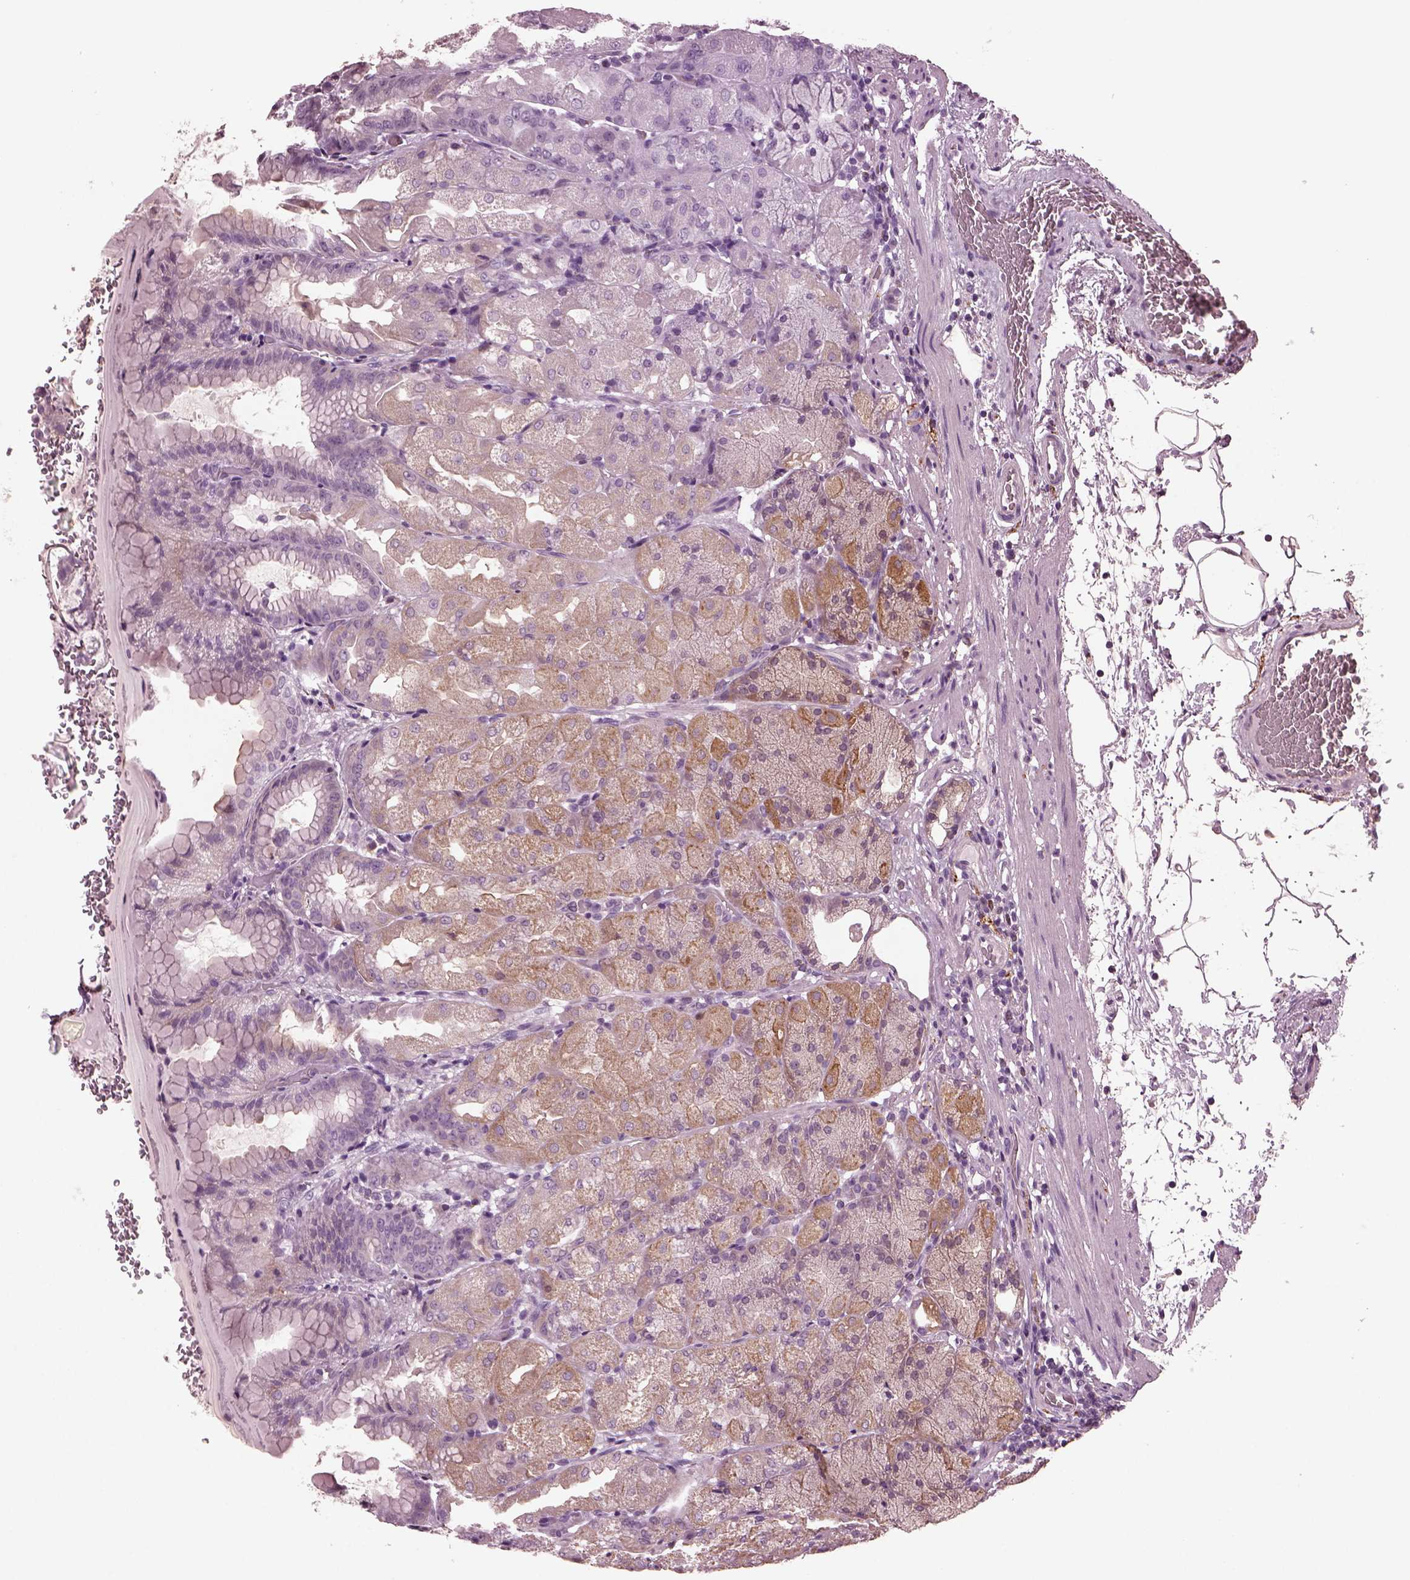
{"staining": {"intensity": "moderate", "quantity": "25%-75%", "location": "cytoplasmic/membranous"}, "tissue": "stomach", "cell_type": "Glandular cells", "image_type": "normal", "snomed": [{"axis": "morphology", "description": "Normal tissue, NOS"}, {"axis": "topography", "description": "Stomach, upper"}, {"axis": "topography", "description": "Stomach"}, {"axis": "topography", "description": "Stomach, lower"}], "caption": "Glandular cells exhibit moderate cytoplasmic/membranous positivity in approximately 25%-75% of cells in unremarkable stomach.", "gene": "GDF11", "patient": {"sex": "male", "age": 62}}